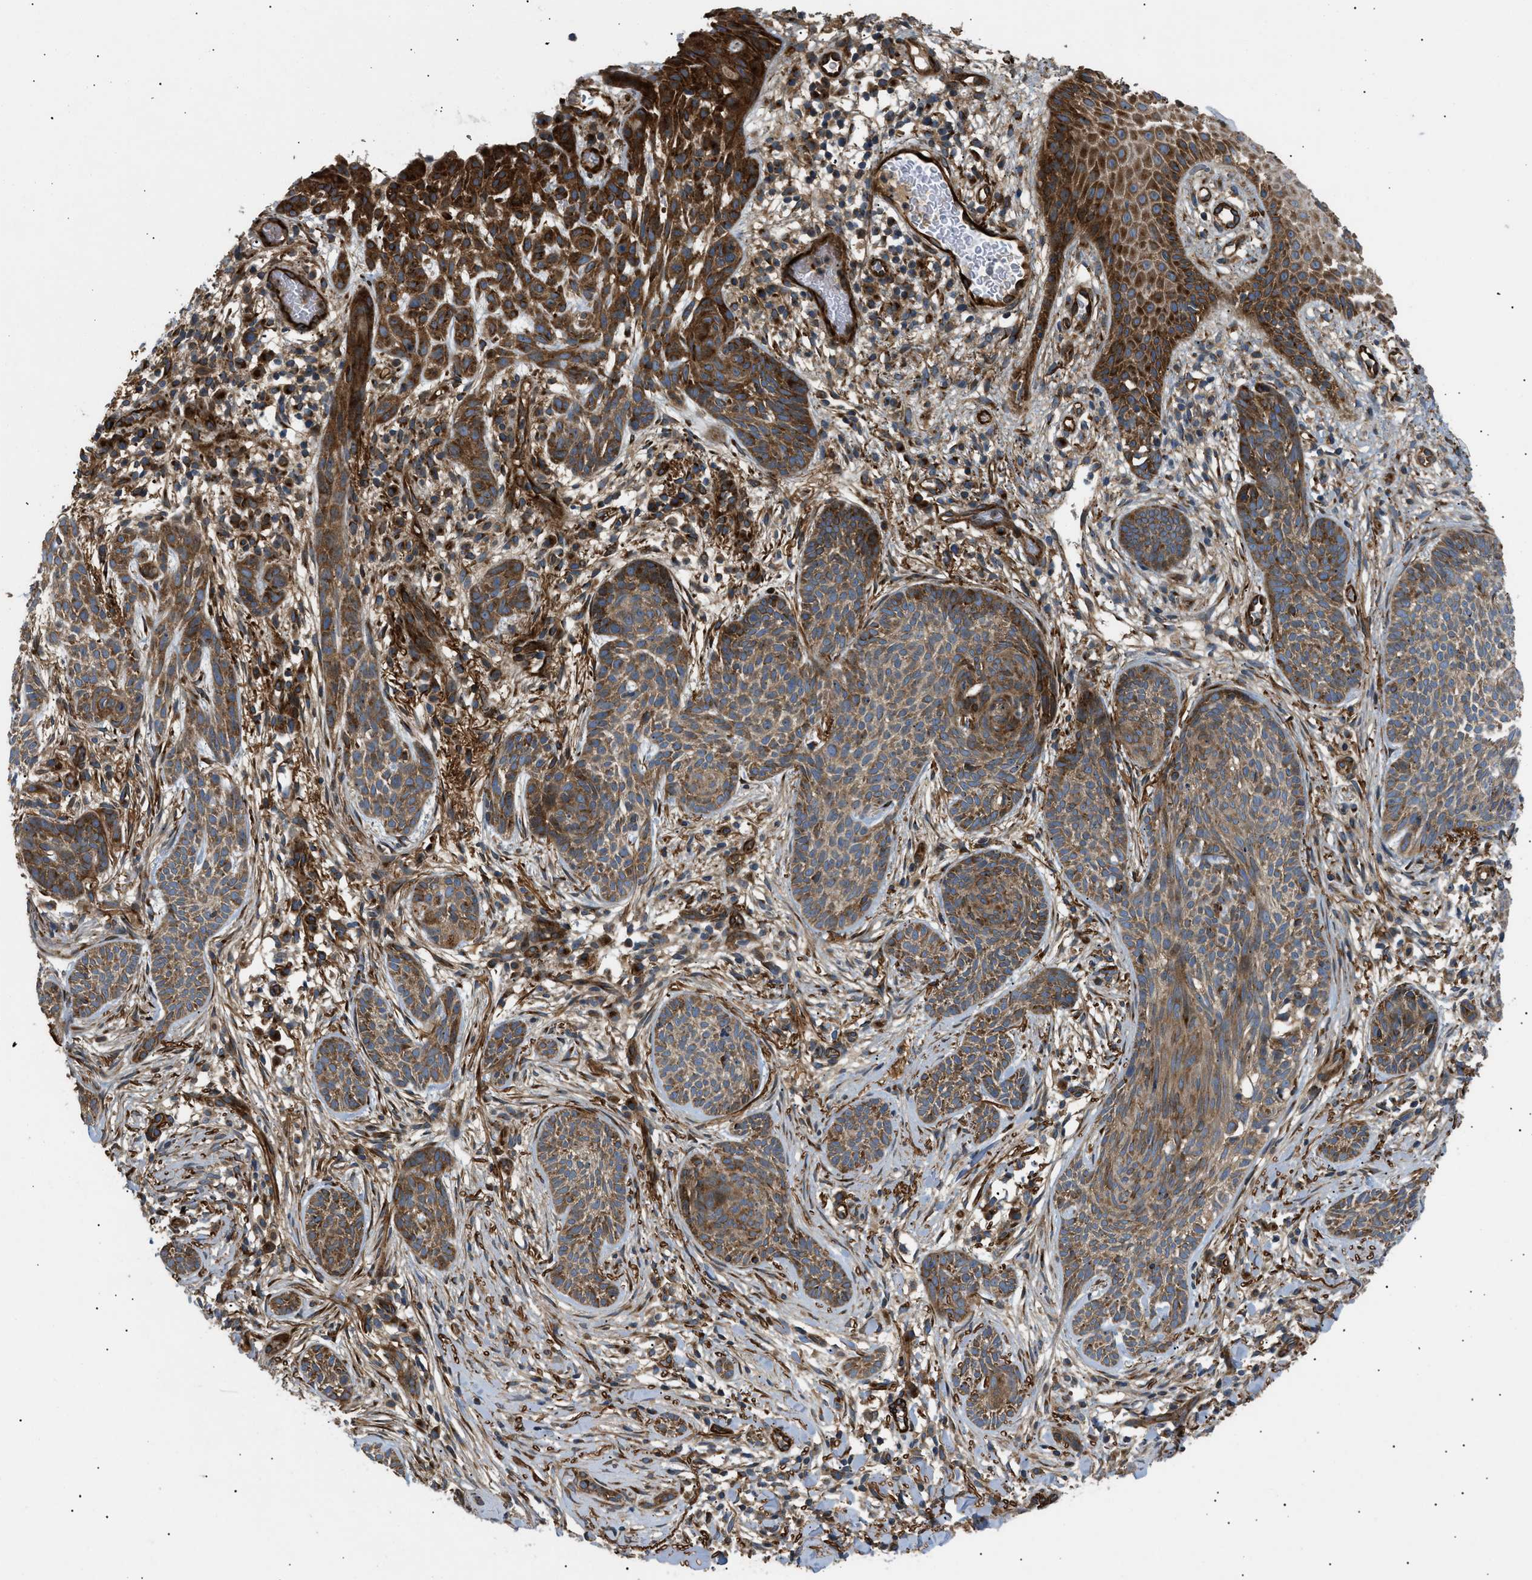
{"staining": {"intensity": "strong", "quantity": ">75%", "location": "cytoplasmic/membranous"}, "tissue": "skin cancer", "cell_type": "Tumor cells", "image_type": "cancer", "snomed": [{"axis": "morphology", "description": "Basal cell carcinoma"}, {"axis": "topography", "description": "Skin"}], "caption": "Skin cancer tissue exhibits strong cytoplasmic/membranous expression in about >75% of tumor cells, visualized by immunohistochemistry.", "gene": "LYSMD3", "patient": {"sex": "female", "age": 59}}